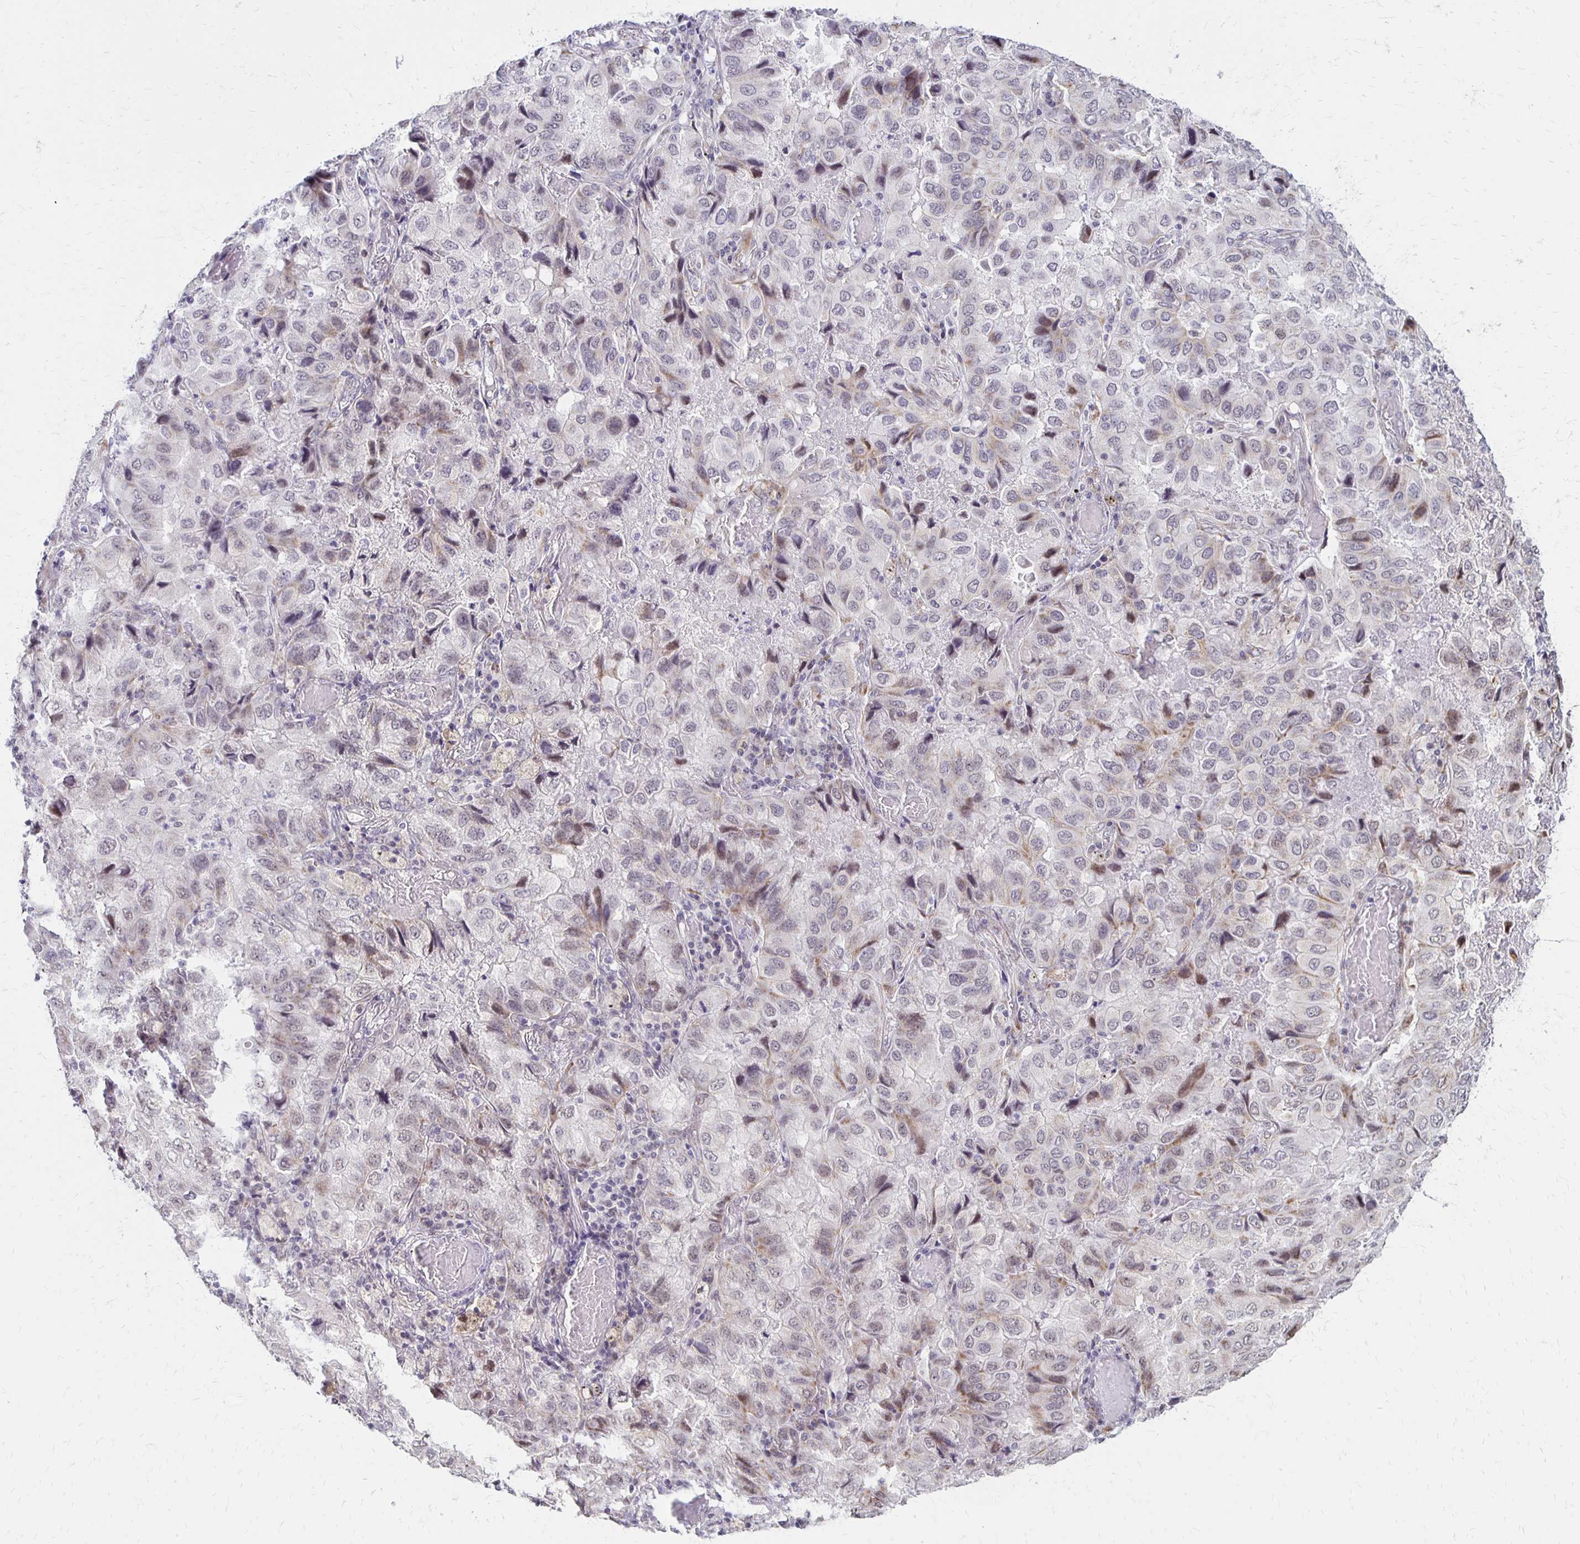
{"staining": {"intensity": "weak", "quantity": "<25%", "location": "cytoplasmic/membranous,nuclear"}, "tissue": "lung cancer", "cell_type": "Tumor cells", "image_type": "cancer", "snomed": [{"axis": "morphology", "description": "Aneuploidy"}, {"axis": "morphology", "description": "Adenocarcinoma, NOS"}, {"axis": "morphology", "description": "Adenocarcinoma, metastatic, NOS"}, {"axis": "topography", "description": "Lymph node"}, {"axis": "topography", "description": "Lung"}], "caption": "Lung metastatic adenocarcinoma was stained to show a protein in brown. There is no significant positivity in tumor cells.", "gene": "DAGLA", "patient": {"sex": "female", "age": 48}}